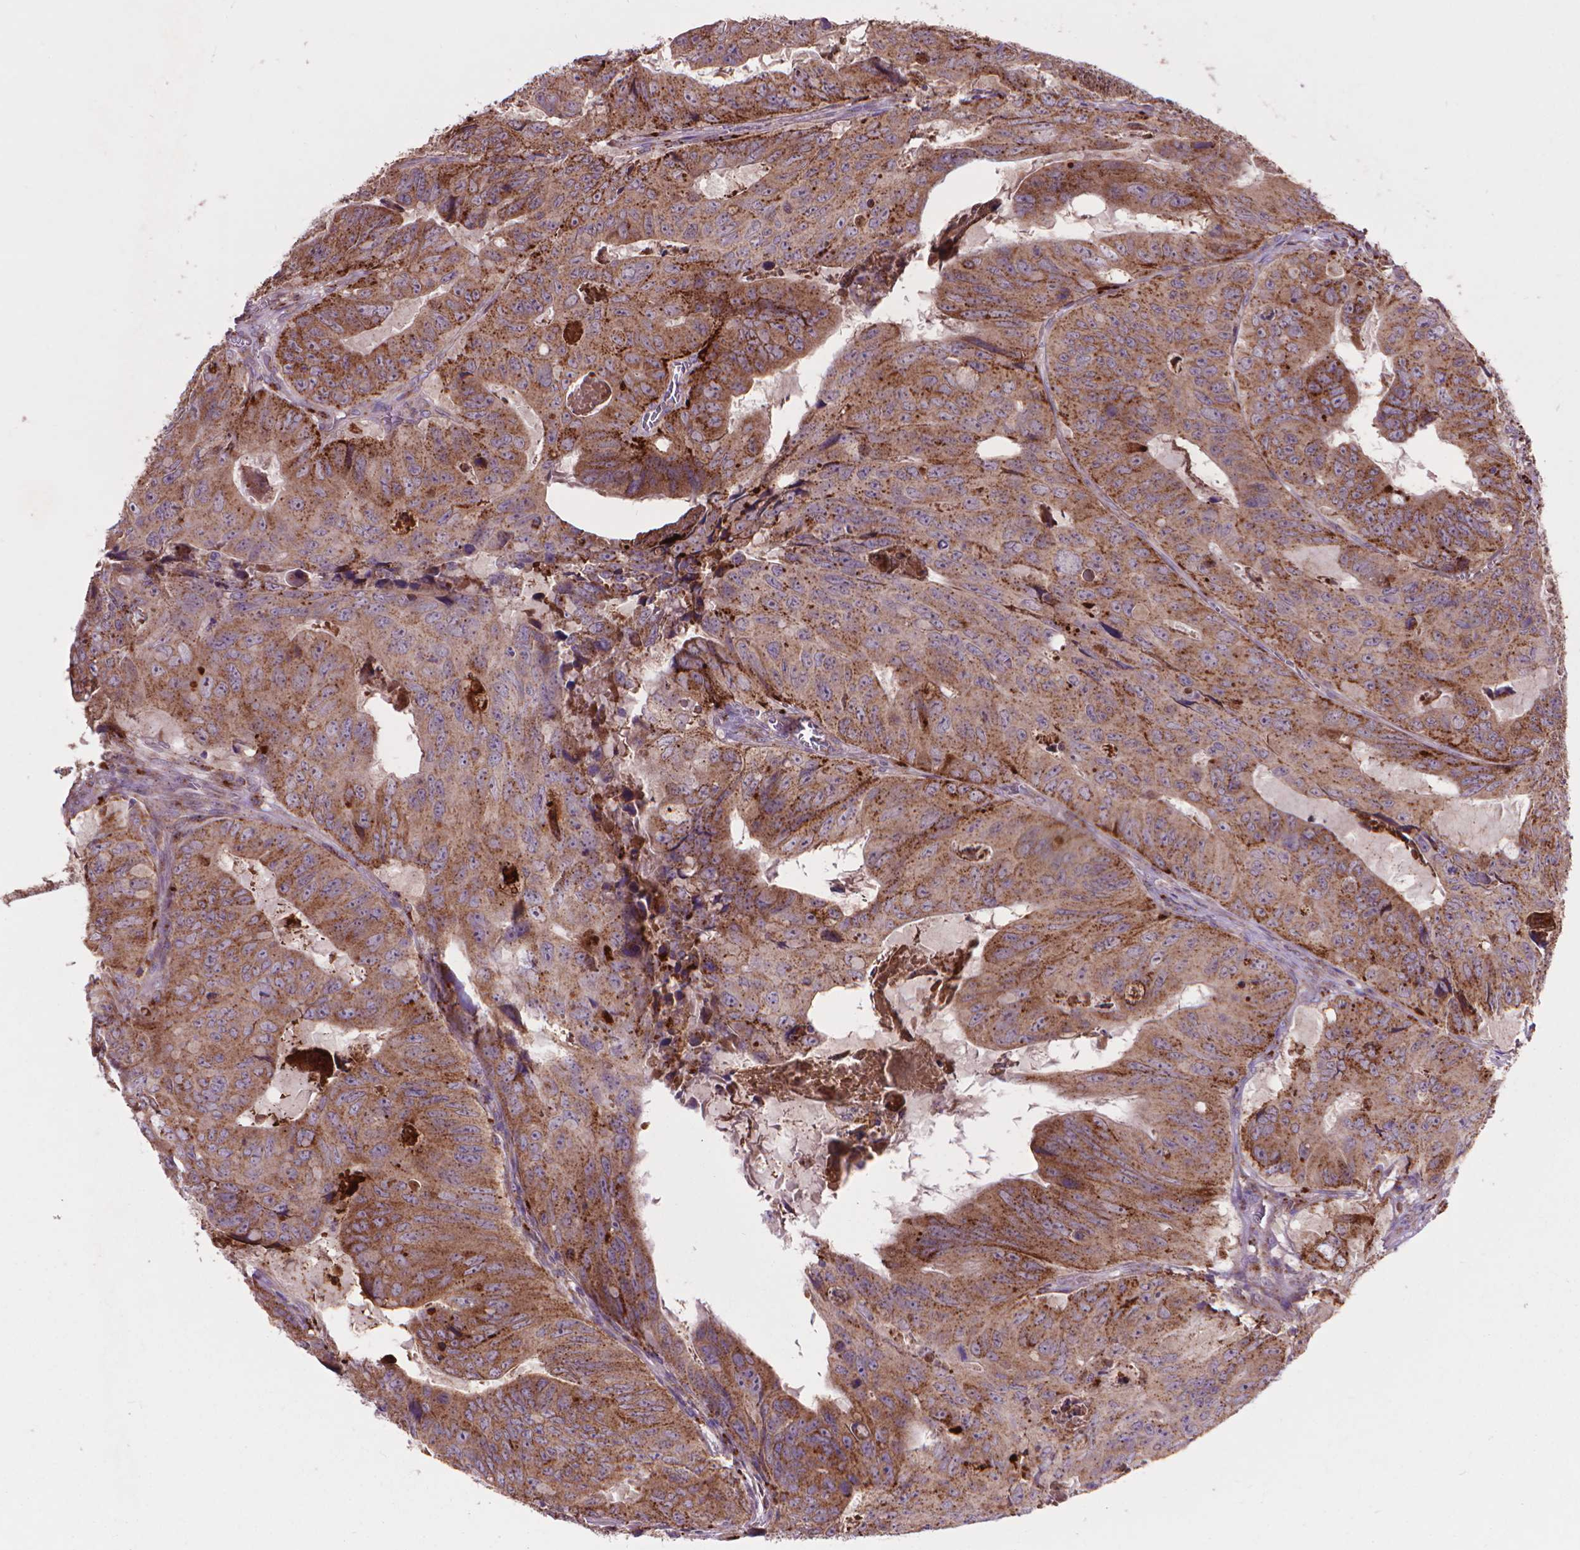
{"staining": {"intensity": "strong", "quantity": "25%-75%", "location": "cytoplasmic/membranous"}, "tissue": "colorectal cancer", "cell_type": "Tumor cells", "image_type": "cancer", "snomed": [{"axis": "morphology", "description": "Adenocarcinoma, NOS"}, {"axis": "topography", "description": "Colon"}], "caption": "A micrograph of human colorectal adenocarcinoma stained for a protein reveals strong cytoplasmic/membranous brown staining in tumor cells. (brown staining indicates protein expression, while blue staining denotes nuclei).", "gene": "GLB1", "patient": {"sex": "male", "age": 79}}